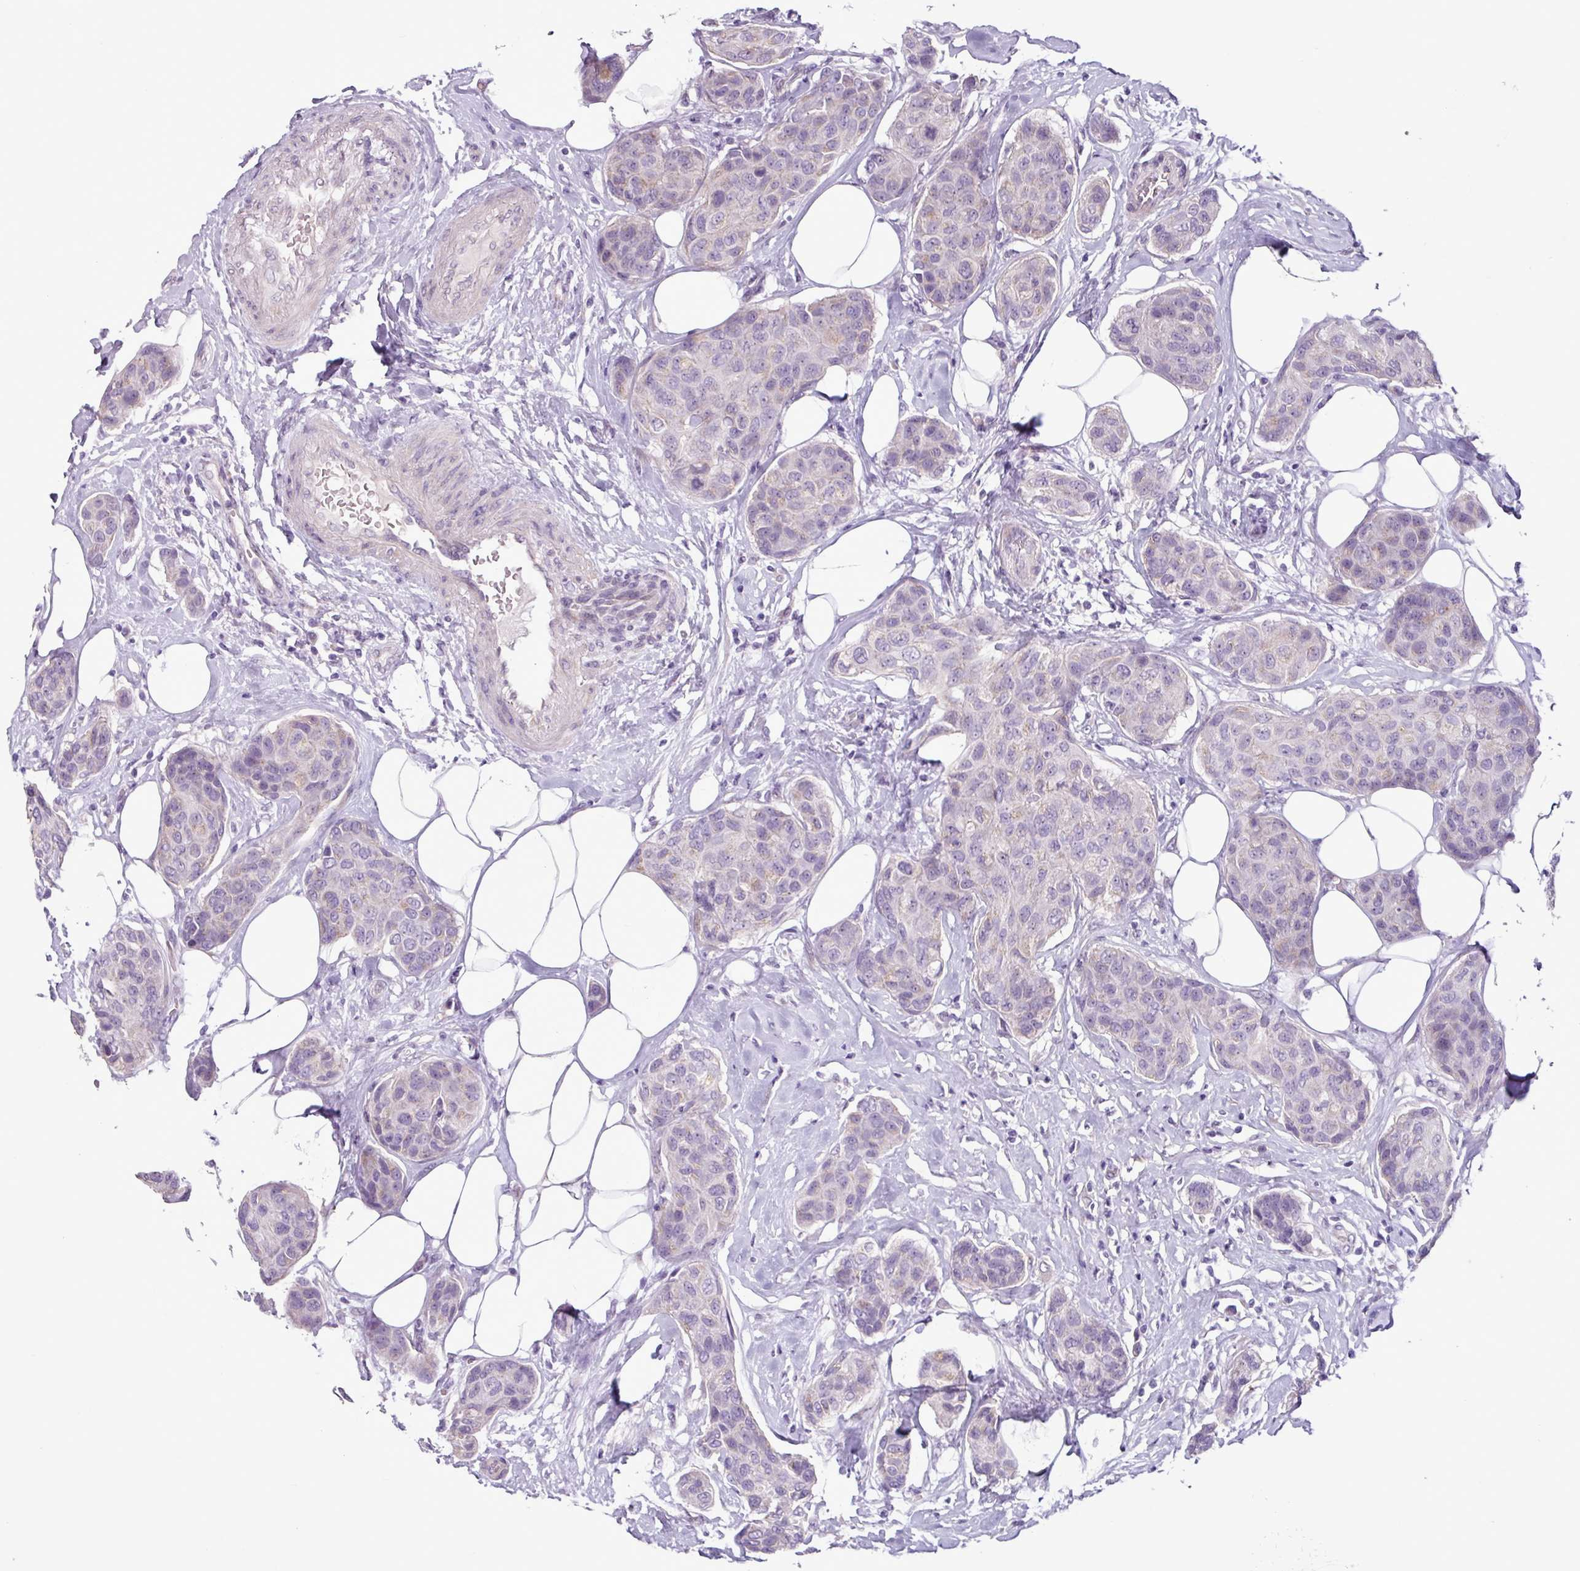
{"staining": {"intensity": "negative", "quantity": "none", "location": "none"}, "tissue": "breast cancer", "cell_type": "Tumor cells", "image_type": "cancer", "snomed": [{"axis": "morphology", "description": "Duct carcinoma"}, {"axis": "topography", "description": "Breast"}, {"axis": "topography", "description": "Lymph node"}], "caption": "Protein analysis of breast cancer shows no significant staining in tumor cells.", "gene": "C9orf24", "patient": {"sex": "female", "age": 80}}